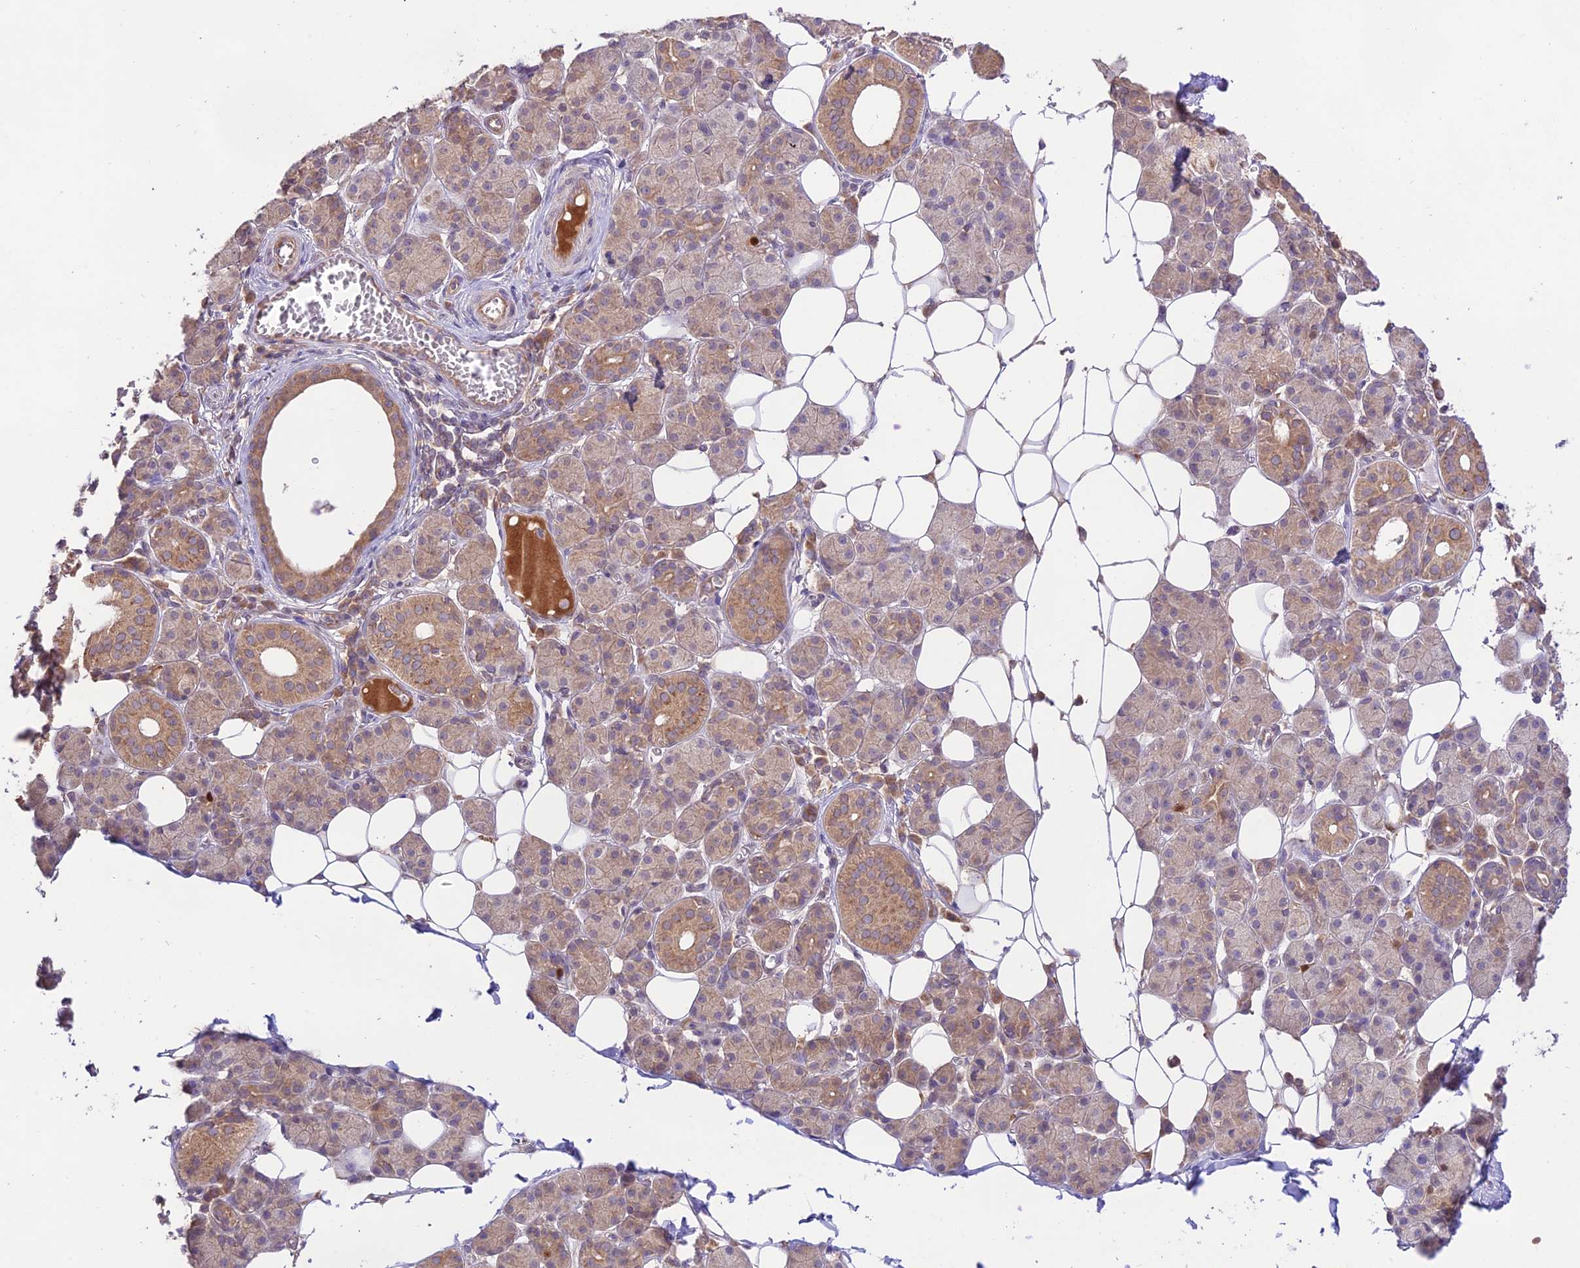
{"staining": {"intensity": "moderate", "quantity": ">75%", "location": "cytoplasmic/membranous"}, "tissue": "salivary gland", "cell_type": "Glandular cells", "image_type": "normal", "snomed": [{"axis": "morphology", "description": "Normal tissue, NOS"}, {"axis": "topography", "description": "Salivary gland"}], "caption": "Brown immunohistochemical staining in unremarkable human salivary gland exhibits moderate cytoplasmic/membranous staining in approximately >75% of glandular cells. (IHC, brightfield microscopy, high magnification).", "gene": "TMEM259", "patient": {"sex": "female", "age": 33}}